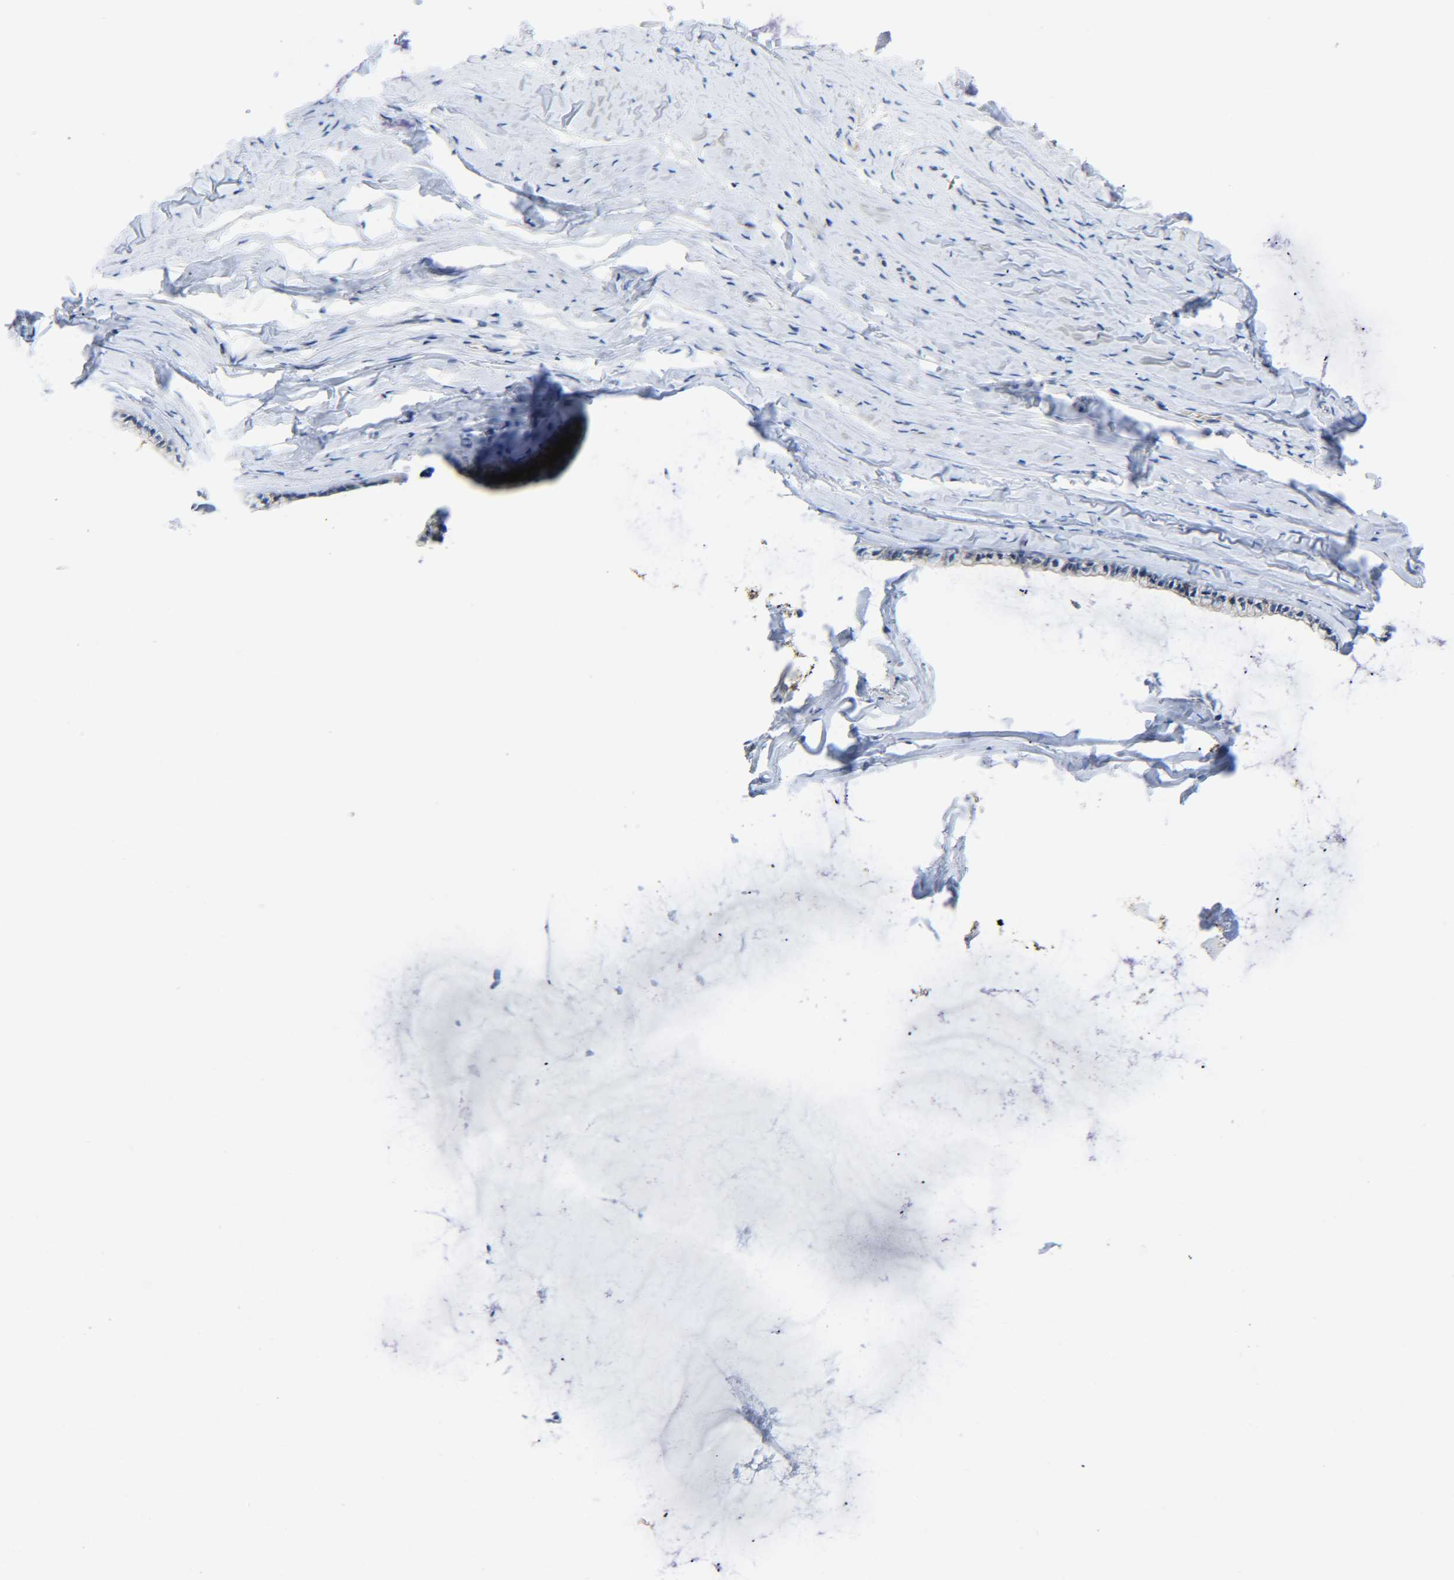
{"staining": {"intensity": "moderate", "quantity": "25%-75%", "location": "cytoplasmic/membranous"}, "tissue": "cervix", "cell_type": "Glandular cells", "image_type": "normal", "snomed": [{"axis": "morphology", "description": "Normal tissue, NOS"}, {"axis": "topography", "description": "Cervix"}], "caption": "The immunohistochemical stain labels moderate cytoplasmic/membranous expression in glandular cells of normal cervix. The staining was performed using DAB, with brown indicating positive protein expression. Nuclei are stained blue with hematoxylin.", "gene": "CMTM1", "patient": {"sex": "female", "age": 39}}